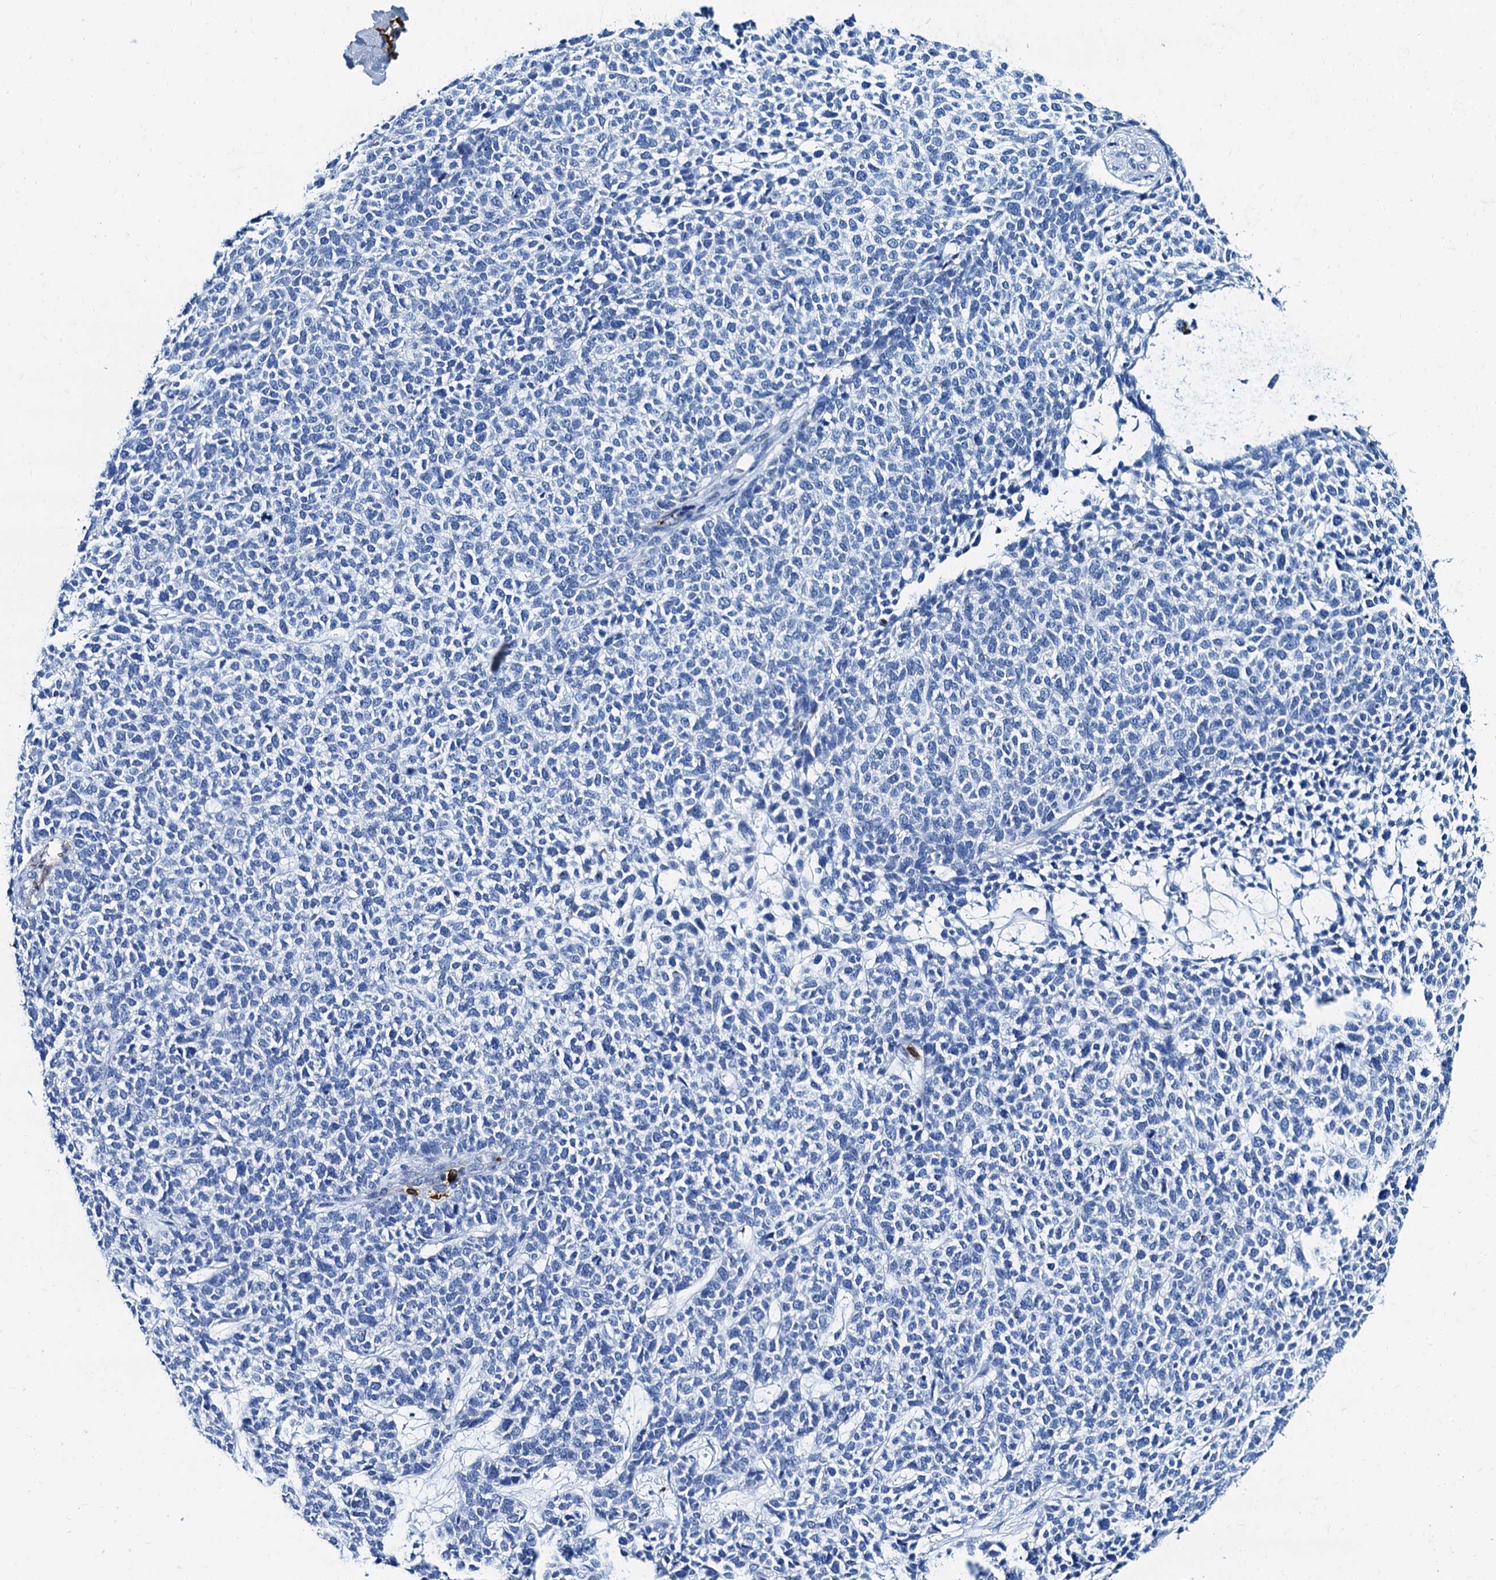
{"staining": {"intensity": "negative", "quantity": "none", "location": "none"}, "tissue": "skin cancer", "cell_type": "Tumor cells", "image_type": "cancer", "snomed": [{"axis": "morphology", "description": "Basal cell carcinoma"}, {"axis": "topography", "description": "Skin"}], "caption": "Human skin cancer stained for a protein using immunohistochemistry displays no staining in tumor cells.", "gene": "CAVIN2", "patient": {"sex": "female", "age": 84}}